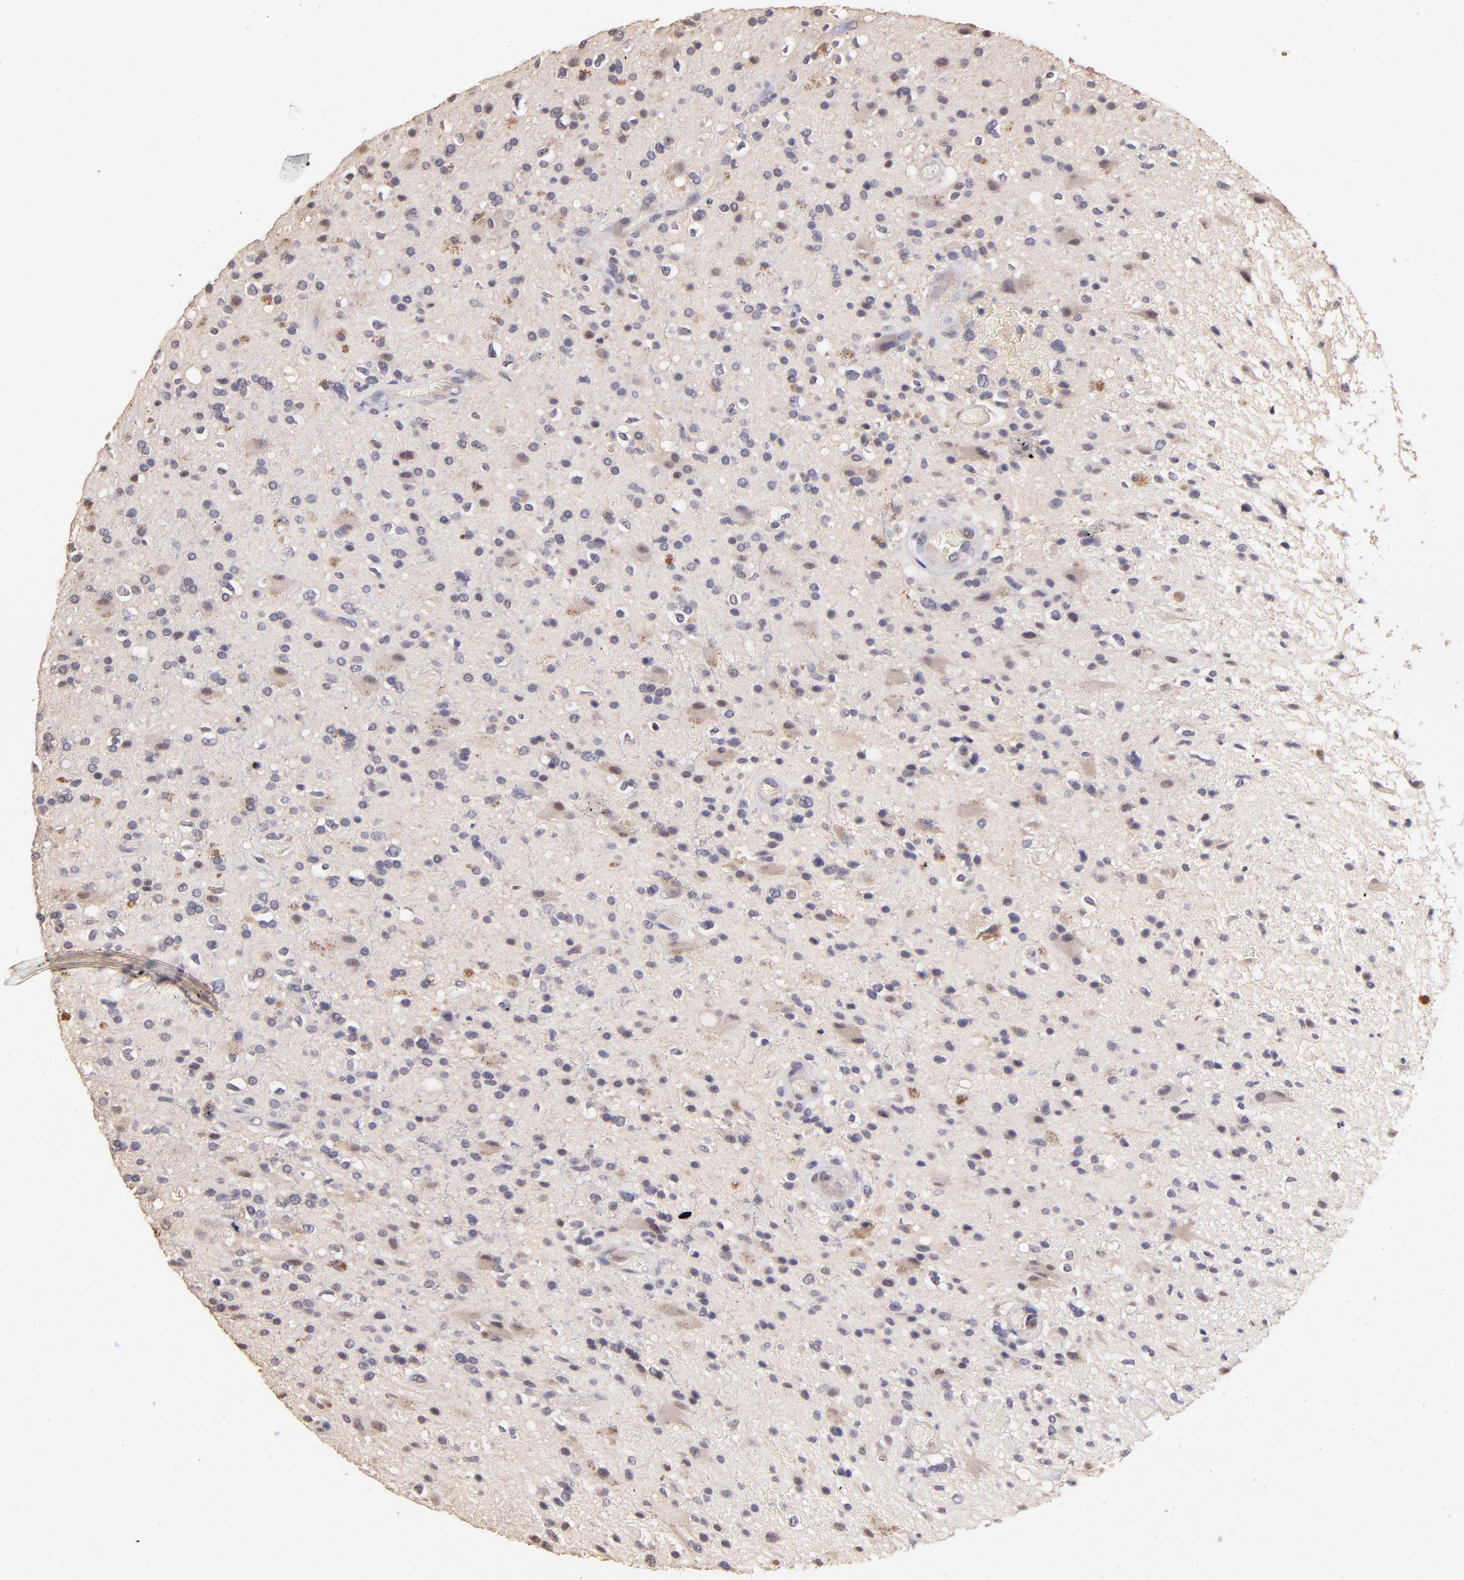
{"staining": {"intensity": "weak", "quantity": "<25%", "location": "cytoplasmic/membranous,nuclear"}, "tissue": "glioma", "cell_type": "Tumor cells", "image_type": "cancer", "snomed": [{"axis": "morphology", "description": "Glioma, malignant, High grade"}, {"axis": "topography", "description": "Brain"}], "caption": "There is no significant staining in tumor cells of high-grade glioma (malignant). (DAB IHC, high magnification).", "gene": "RNASEL", "patient": {"sex": "male", "age": 33}}